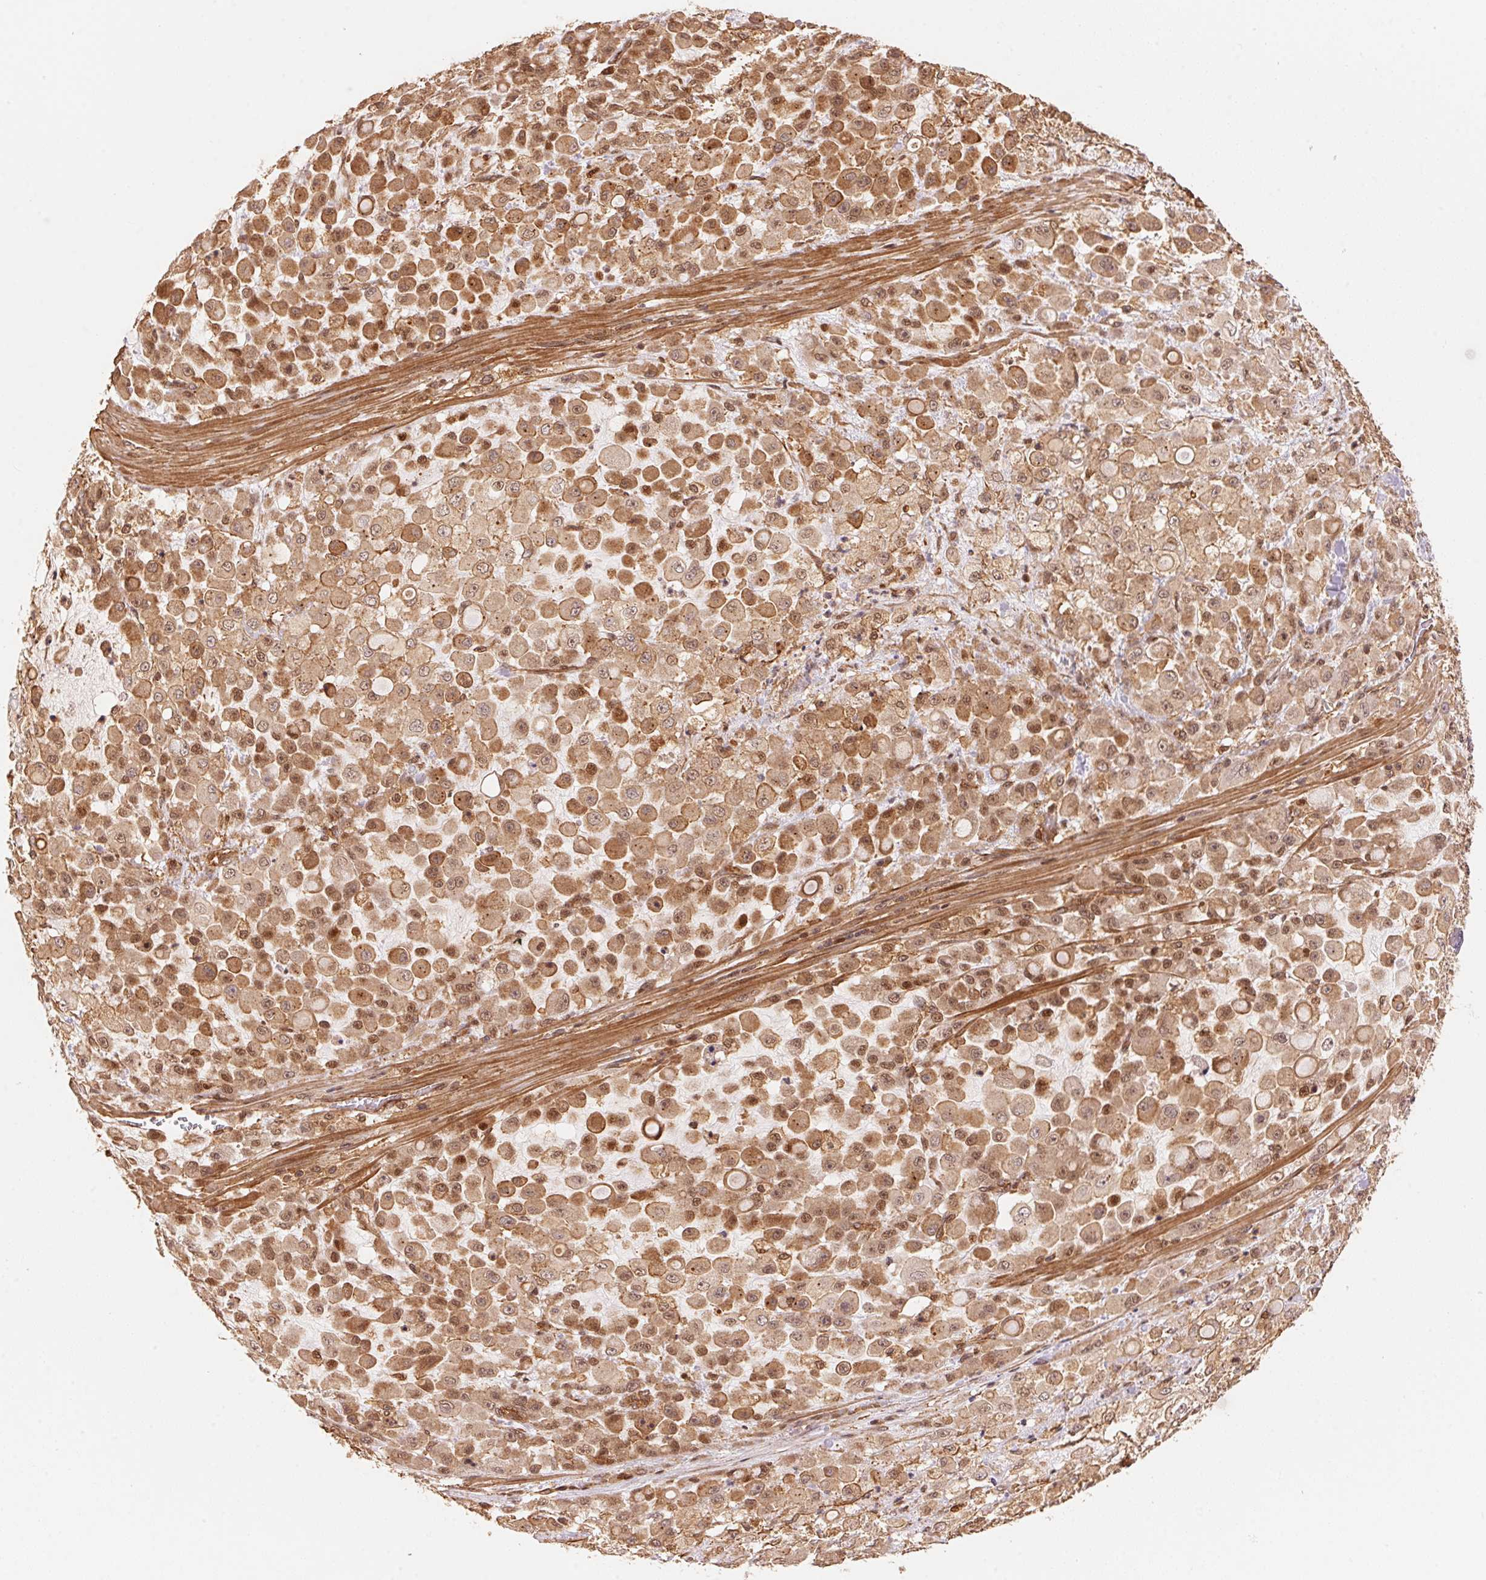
{"staining": {"intensity": "moderate", "quantity": ">75%", "location": "cytoplasmic/membranous,nuclear"}, "tissue": "stomach cancer", "cell_type": "Tumor cells", "image_type": "cancer", "snomed": [{"axis": "morphology", "description": "Adenocarcinoma, NOS"}, {"axis": "topography", "description": "Stomach"}], "caption": "Brown immunohistochemical staining in human stomach adenocarcinoma reveals moderate cytoplasmic/membranous and nuclear positivity in approximately >75% of tumor cells.", "gene": "TNIP2", "patient": {"sex": "female", "age": 76}}